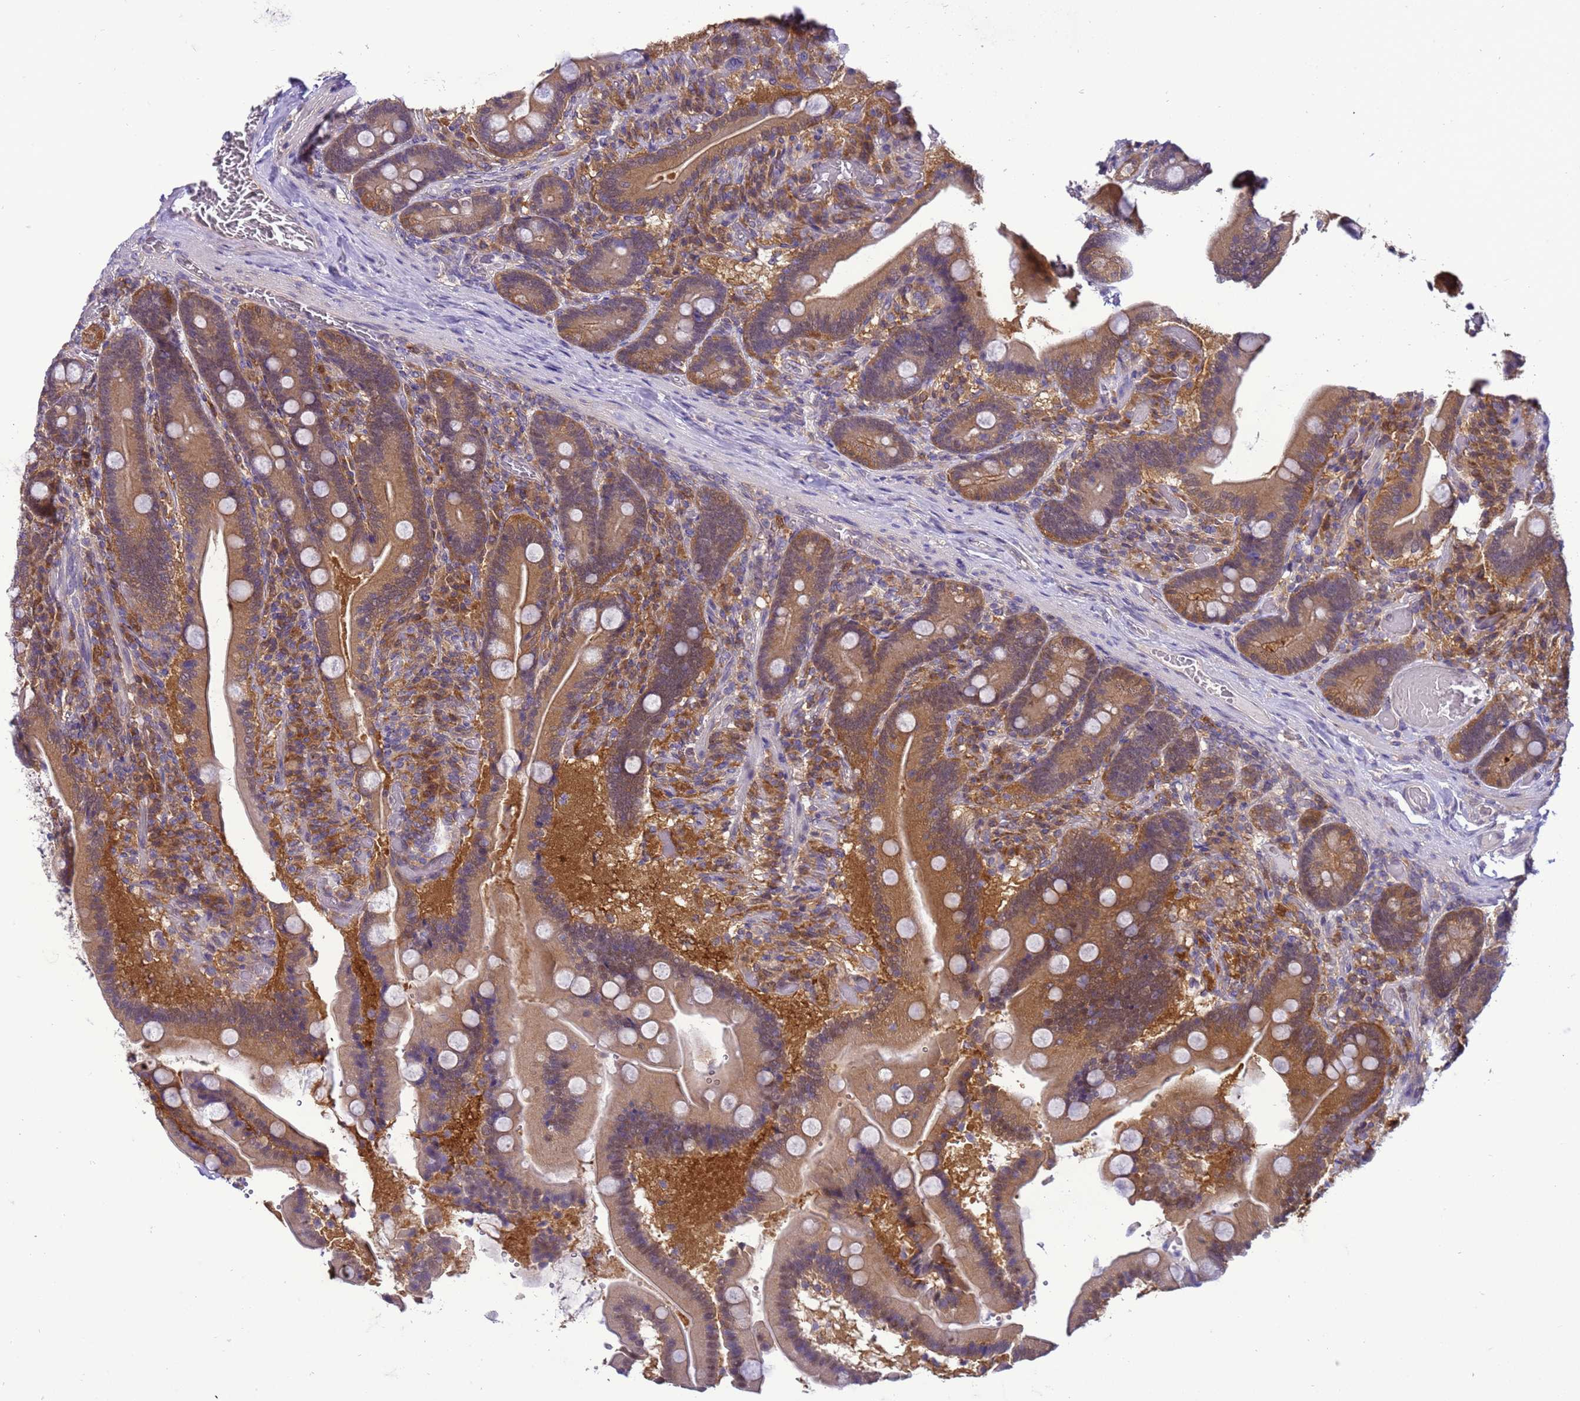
{"staining": {"intensity": "moderate", "quantity": ">75%", "location": "cytoplasmic/membranous"}, "tissue": "duodenum", "cell_type": "Glandular cells", "image_type": "normal", "snomed": [{"axis": "morphology", "description": "Normal tissue, NOS"}, {"axis": "topography", "description": "Duodenum"}], "caption": "Moderate cytoplasmic/membranous positivity for a protein is seen in about >75% of glandular cells of benign duodenum using immunohistochemistry (IHC).", "gene": "DDI2", "patient": {"sex": "female", "age": 62}}